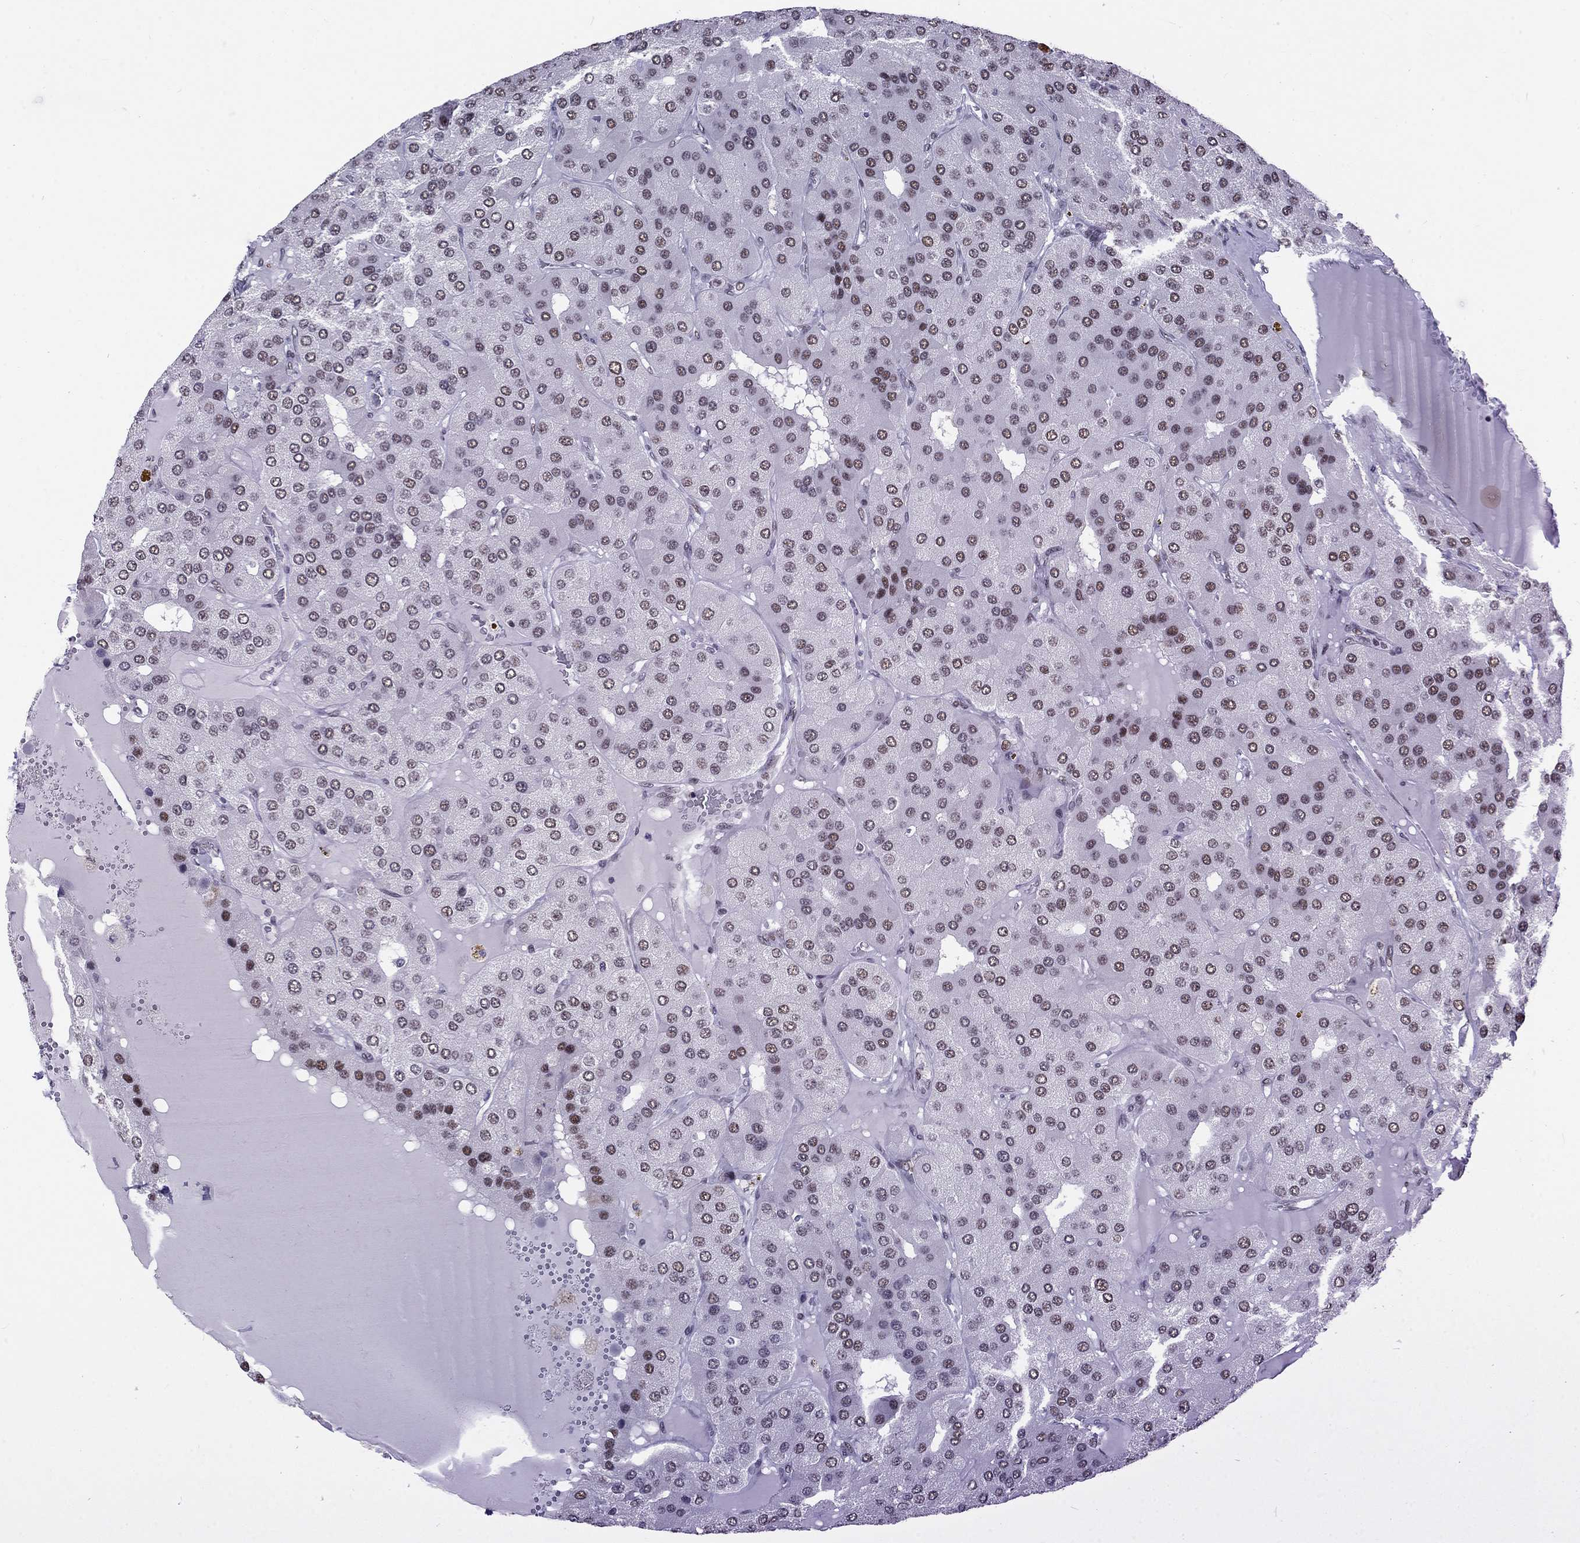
{"staining": {"intensity": "moderate", "quantity": "<25%", "location": "nuclear"}, "tissue": "parathyroid gland", "cell_type": "Glandular cells", "image_type": "normal", "snomed": [{"axis": "morphology", "description": "Normal tissue, NOS"}, {"axis": "morphology", "description": "Adenoma, NOS"}, {"axis": "topography", "description": "Parathyroid gland"}], "caption": "IHC of benign human parathyroid gland reveals low levels of moderate nuclear staining in about <25% of glandular cells. (DAB IHC with brightfield microscopy, high magnification).", "gene": "HCFC1", "patient": {"sex": "female", "age": 86}}